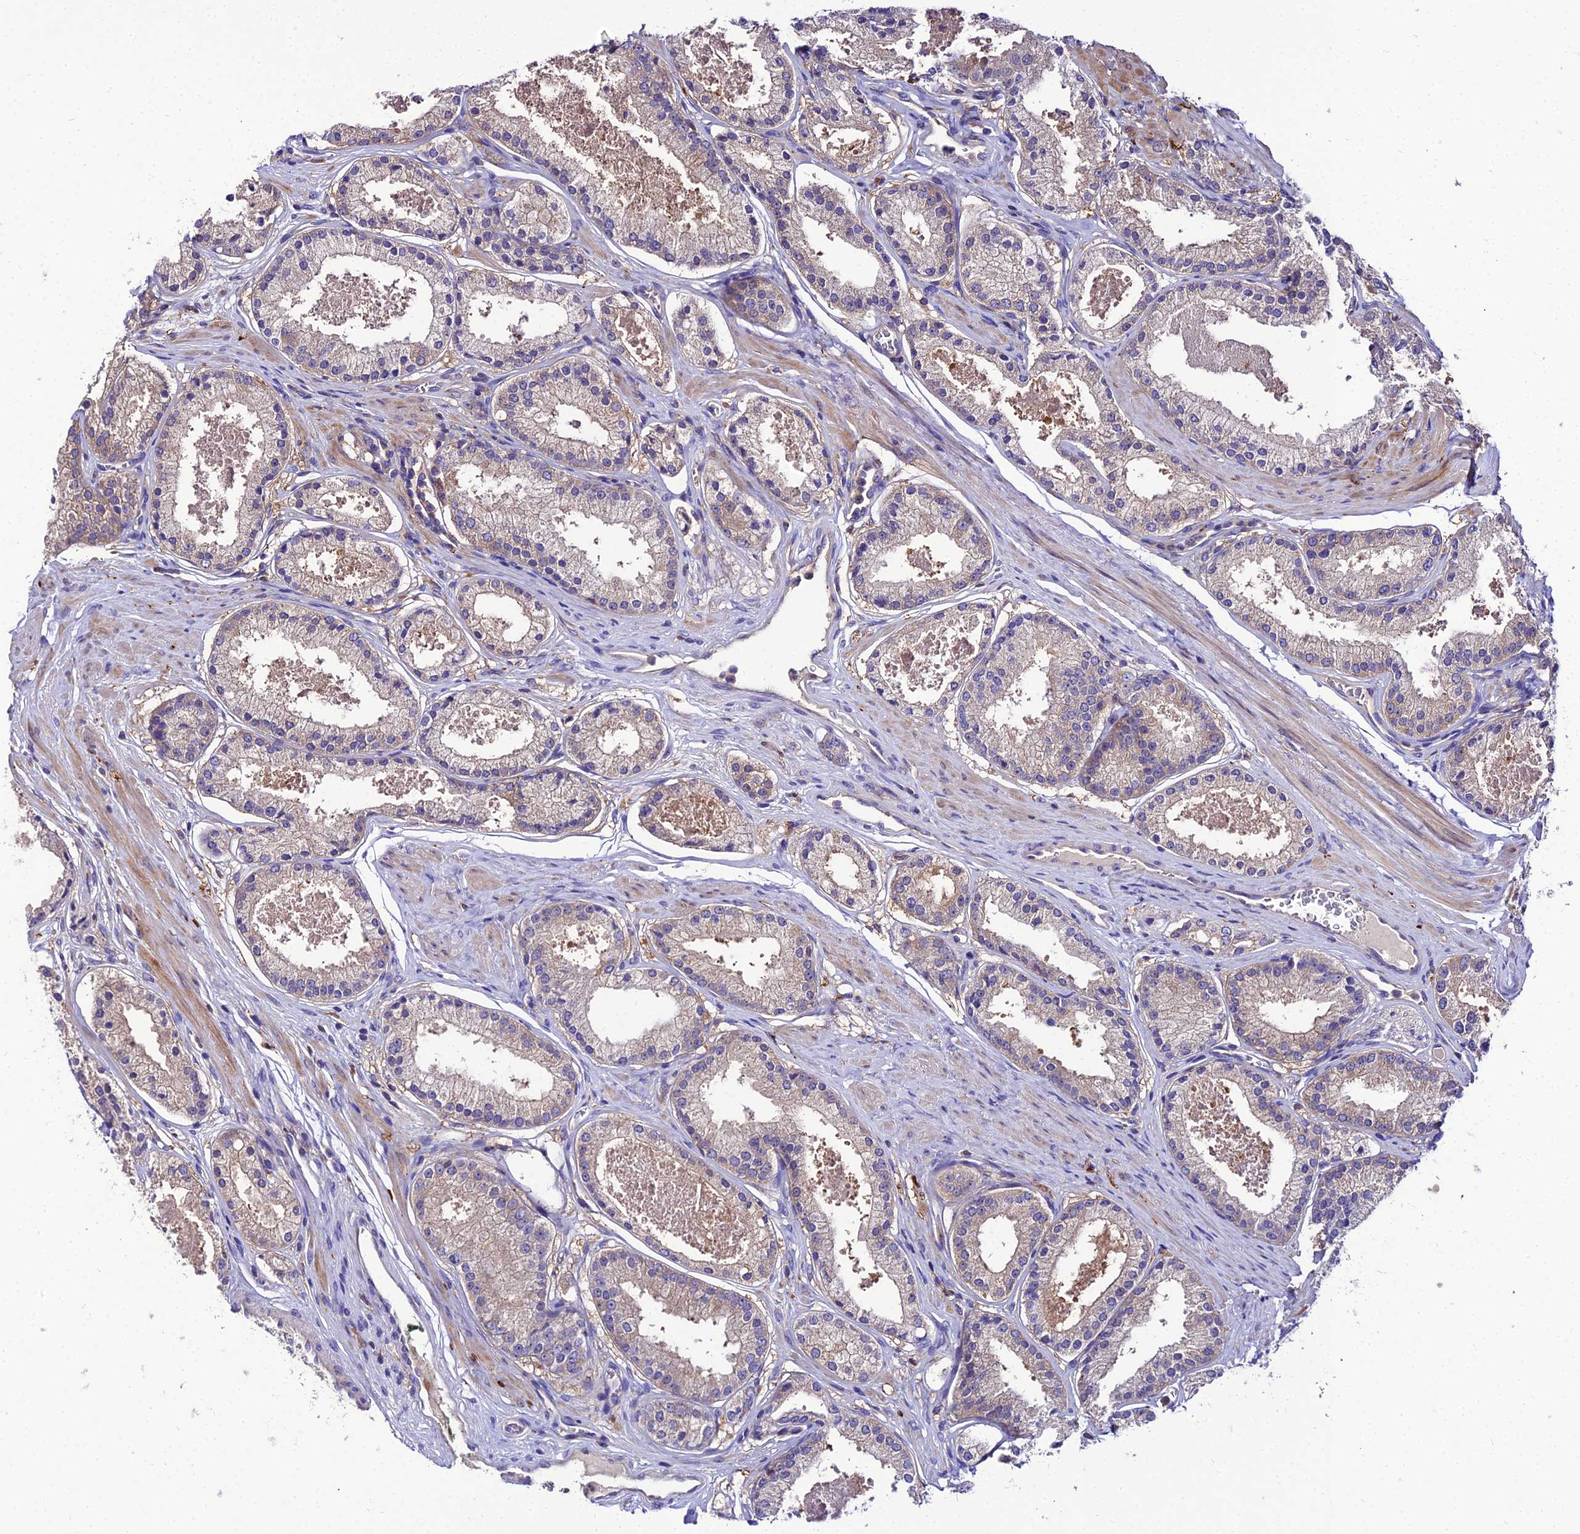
{"staining": {"intensity": "weak", "quantity": "<25%", "location": "cytoplasmic/membranous"}, "tissue": "prostate cancer", "cell_type": "Tumor cells", "image_type": "cancer", "snomed": [{"axis": "morphology", "description": "Adenocarcinoma, Low grade"}, {"axis": "topography", "description": "Prostate"}], "caption": "Tumor cells are negative for protein expression in human low-grade adenocarcinoma (prostate).", "gene": "C2orf69", "patient": {"sex": "male", "age": 59}}